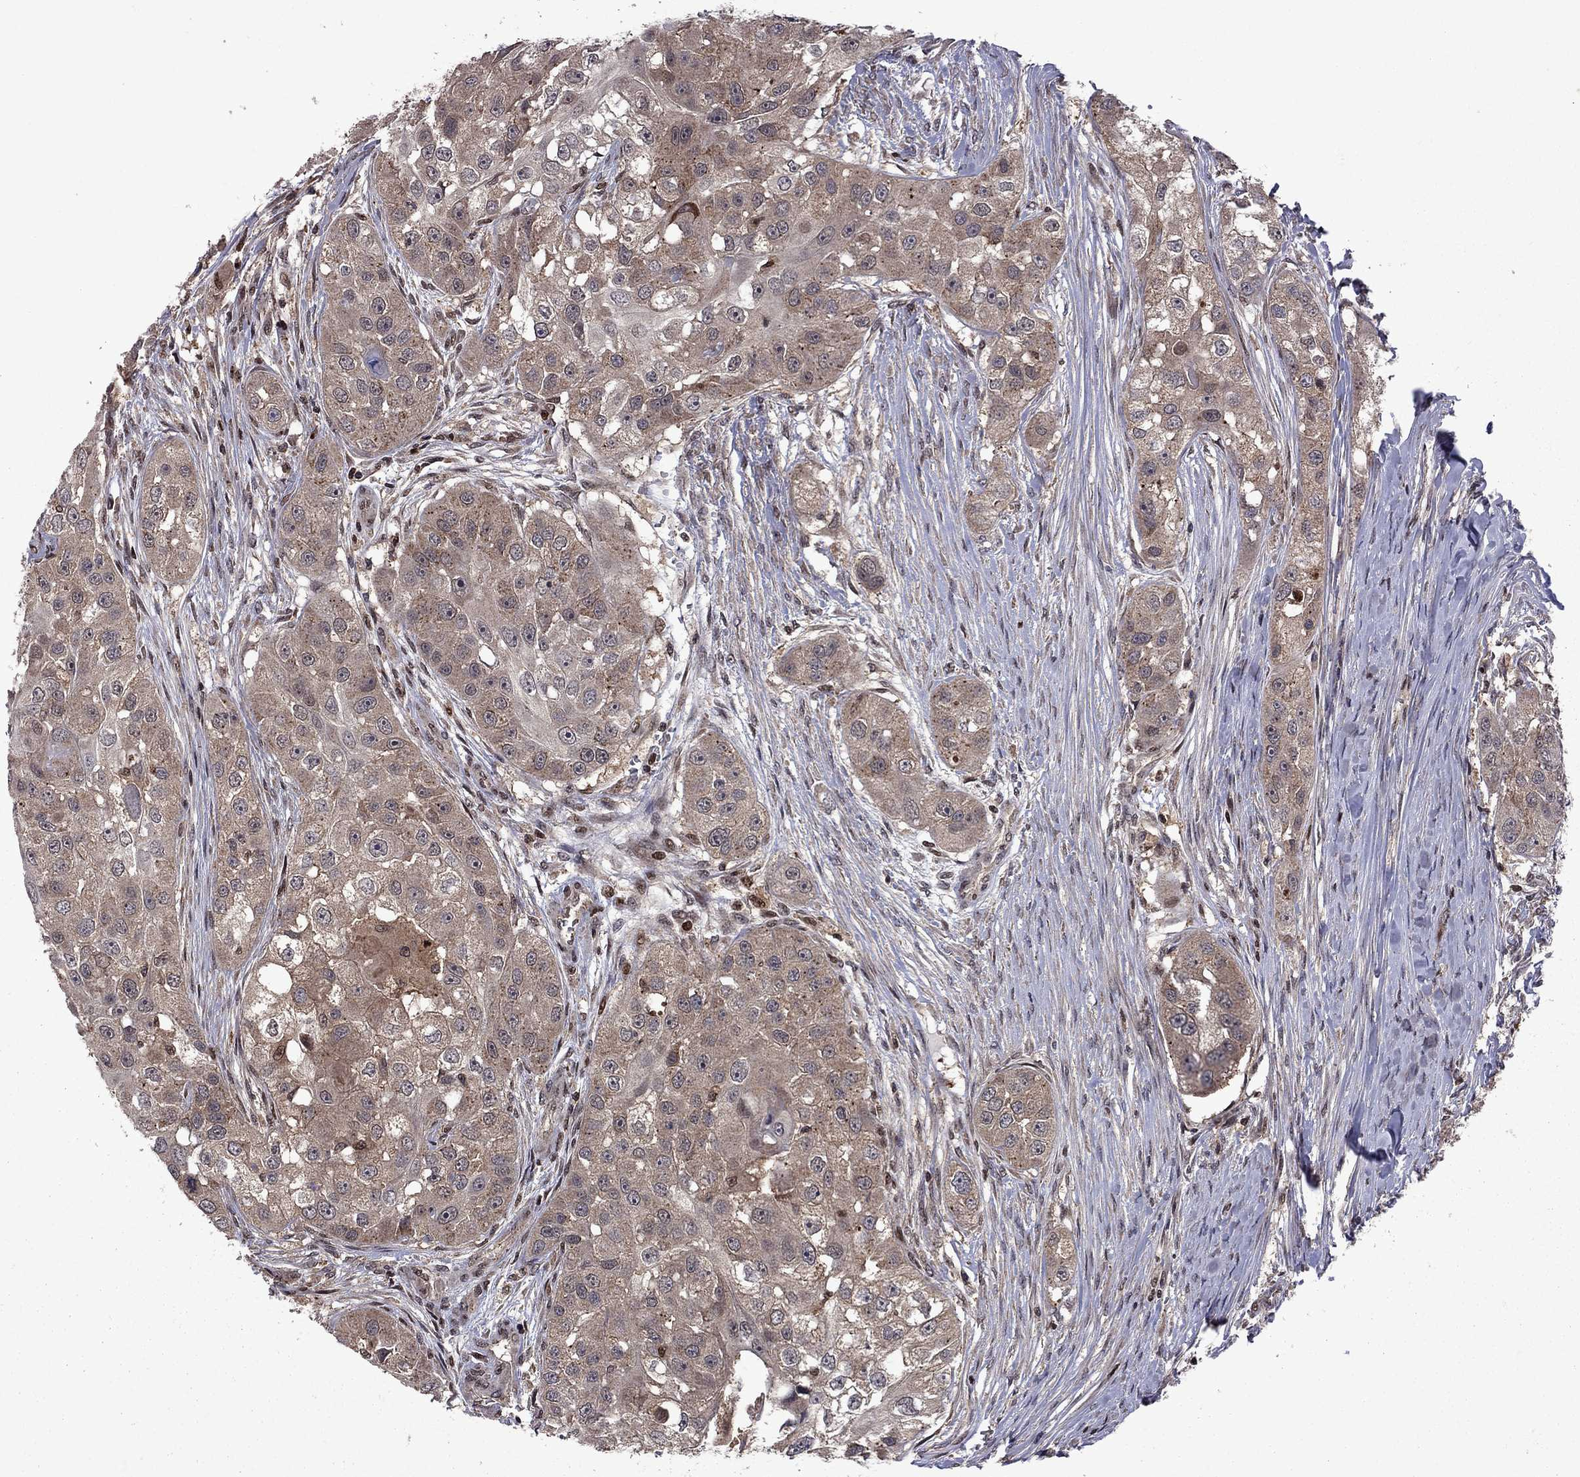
{"staining": {"intensity": "weak", "quantity": ">75%", "location": "cytoplasmic/membranous"}, "tissue": "head and neck cancer", "cell_type": "Tumor cells", "image_type": "cancer", "snomed": [{"axis": "morphology", "description": "Normal tissue, NOS"}, {"axis": "morphology", "description": "Squamous cell carcinoma, NOS"}, {"axis": "topography", "description": "Skeletal muscle"}, {"axis": "topography", "description": "Head-Neck"}], "caption": "High-magnification brightfield microscopy of head and neck squamous cell carcinoma stained with DAB (brown) and counterstained with hematoxylin (blue). tumor cells exhibit weak cytoplasmic/membranous expression is identified in about>75% of cells.", "gene": "IPP", "patient": {"sex": "male", "age": 51}}